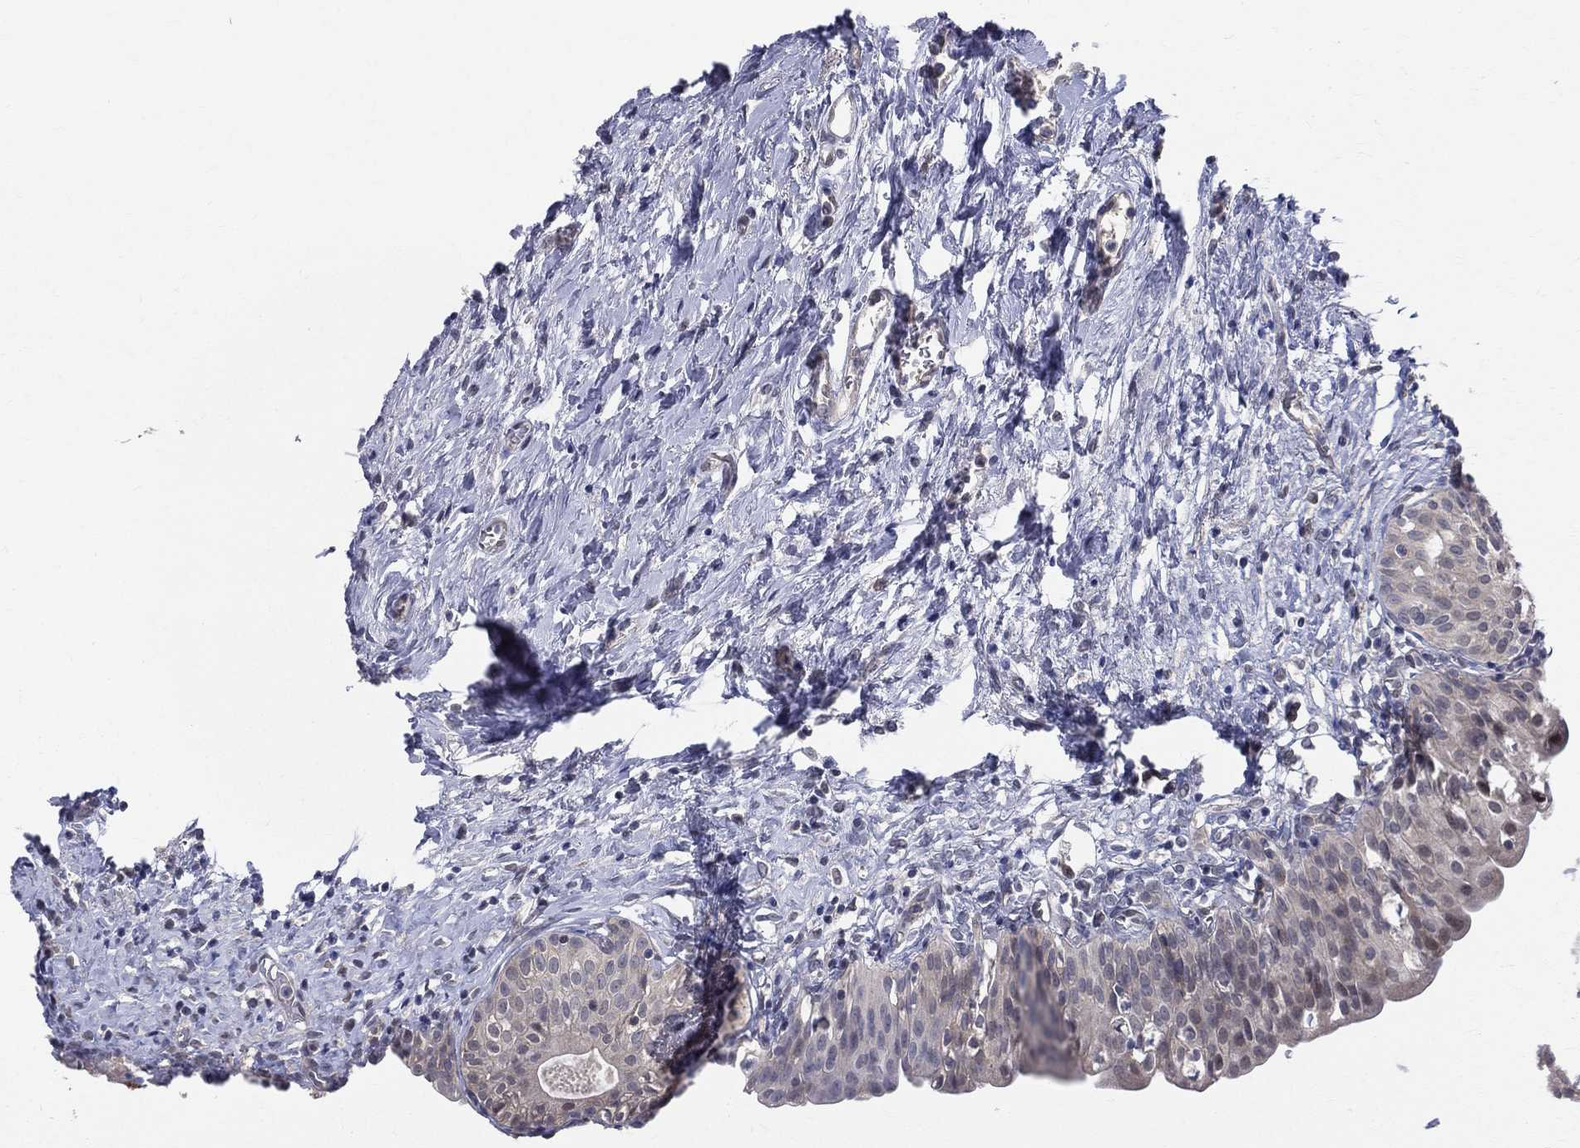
{"staining": {"intensity": "negative", "quantity": "none", "location": "none"}, "tissue": "urinary bladder", "cell_type": "Urothelial cells", "image_type": "normal", "snomed": [{"axis": "morphology", "description": "Normal tissue, NOS"}, {"axis": "topography", "description": "Urinary bladder"}], "caption": "This is a histopathology image of immunohistochemistry (IHC) staining of normal urinary bladder, which shows no staining in urothelial cells.", "gene": "DLG4", "patient": {"sex": "male", "age": 76}}